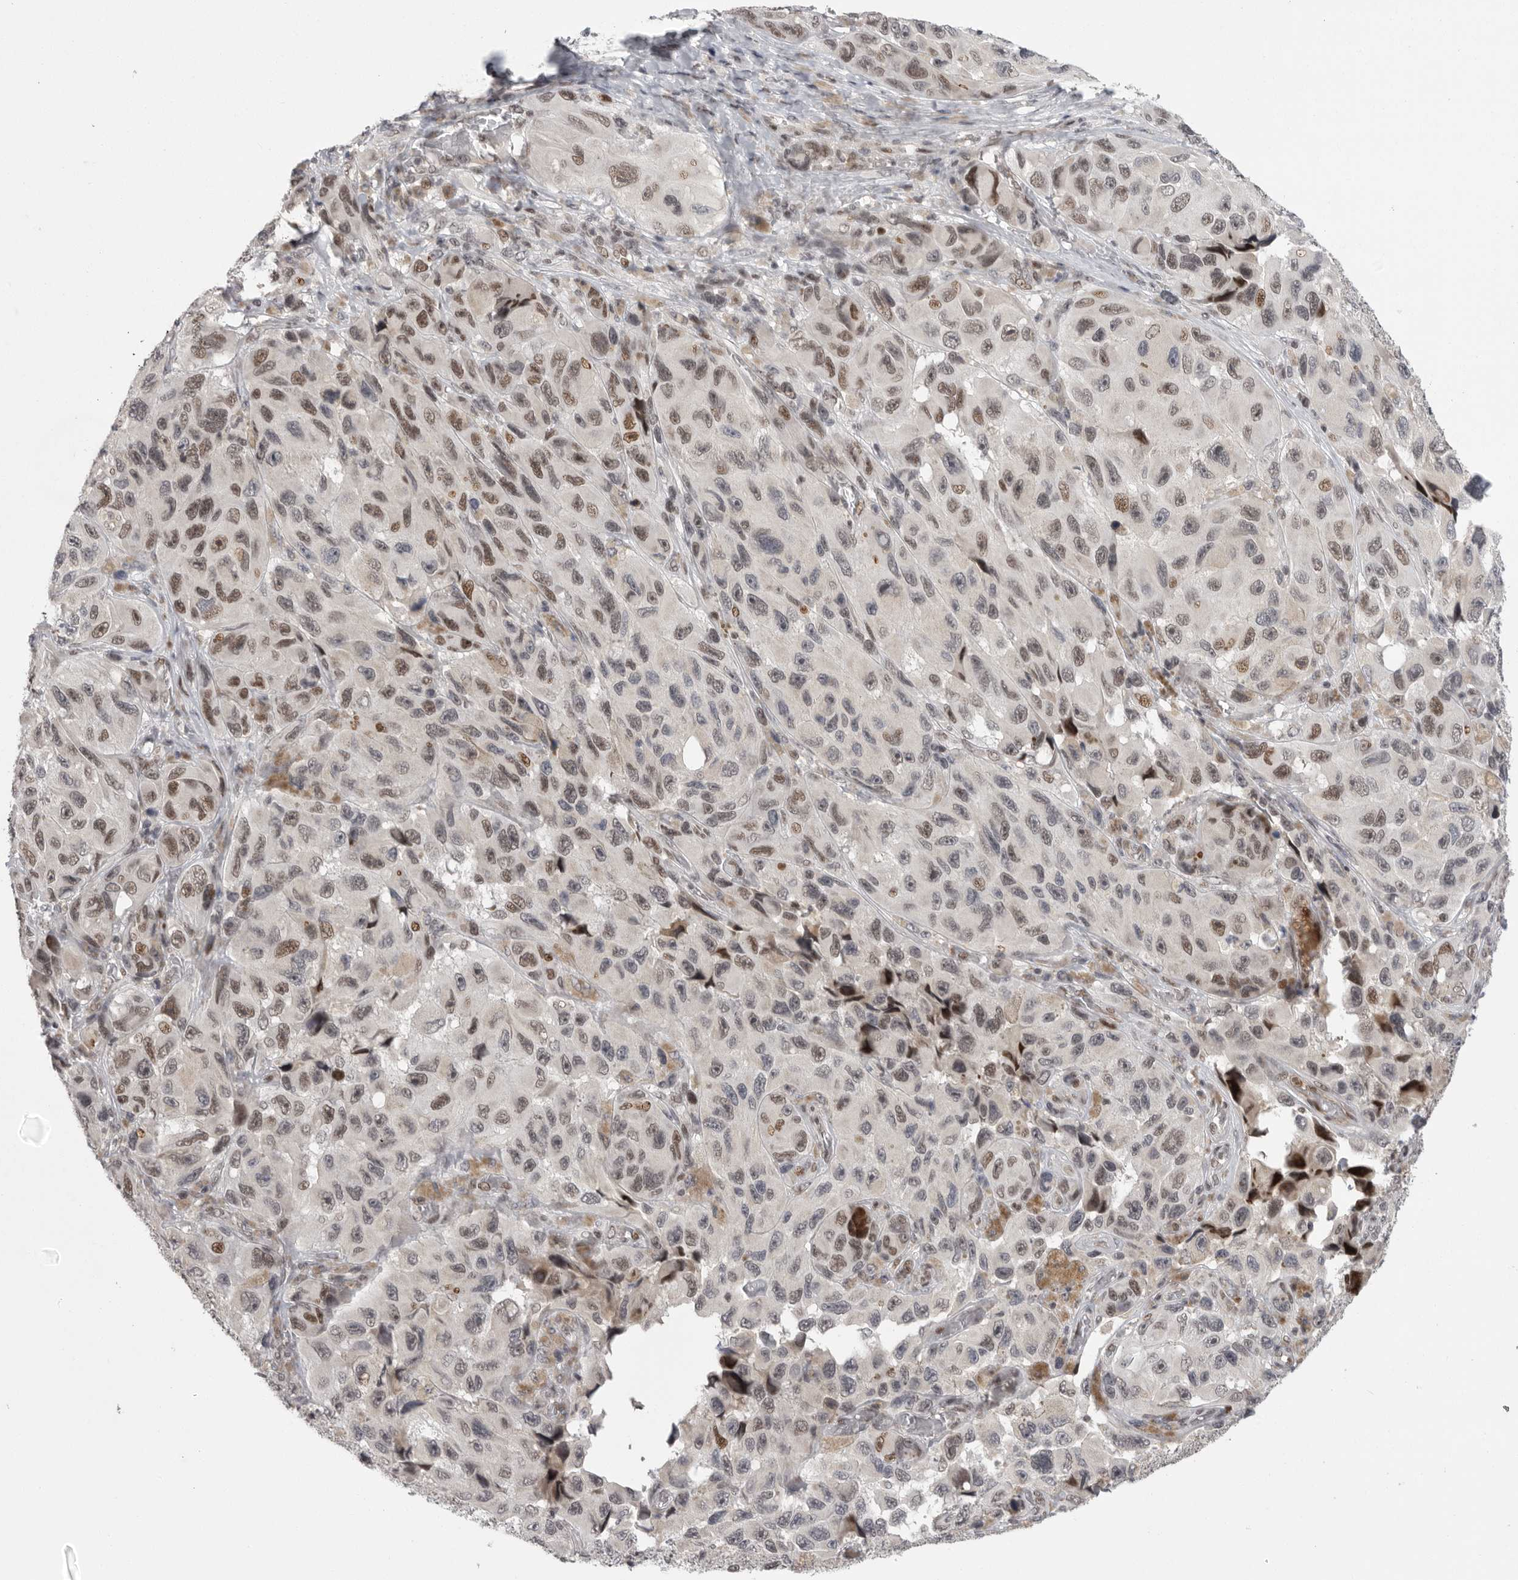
{"staining": {"intensity": "moderate", "quantity": "25%-75%", "location": "nuclear"}, "tissue": "melanoma", "cell_type": "Tumor cells", "image_type": "cancer", "snomed": [{"axis": "morphology", "description": "Malignant melanoma, NOS"}, {"axis": "topography", "description": "Skin"}], "caption": "High-magnification brightfield microscopy of malignant melanoma stained with DAB (brown) and counterstained with hematoxylin (blue). tumor cells exhibit moderate nuclear positivity is identified in about25%-75% of cells. Nuclei are stained in blue.", "gene": "POU5F1", "patient": {"sex": "female", "age": 73}}